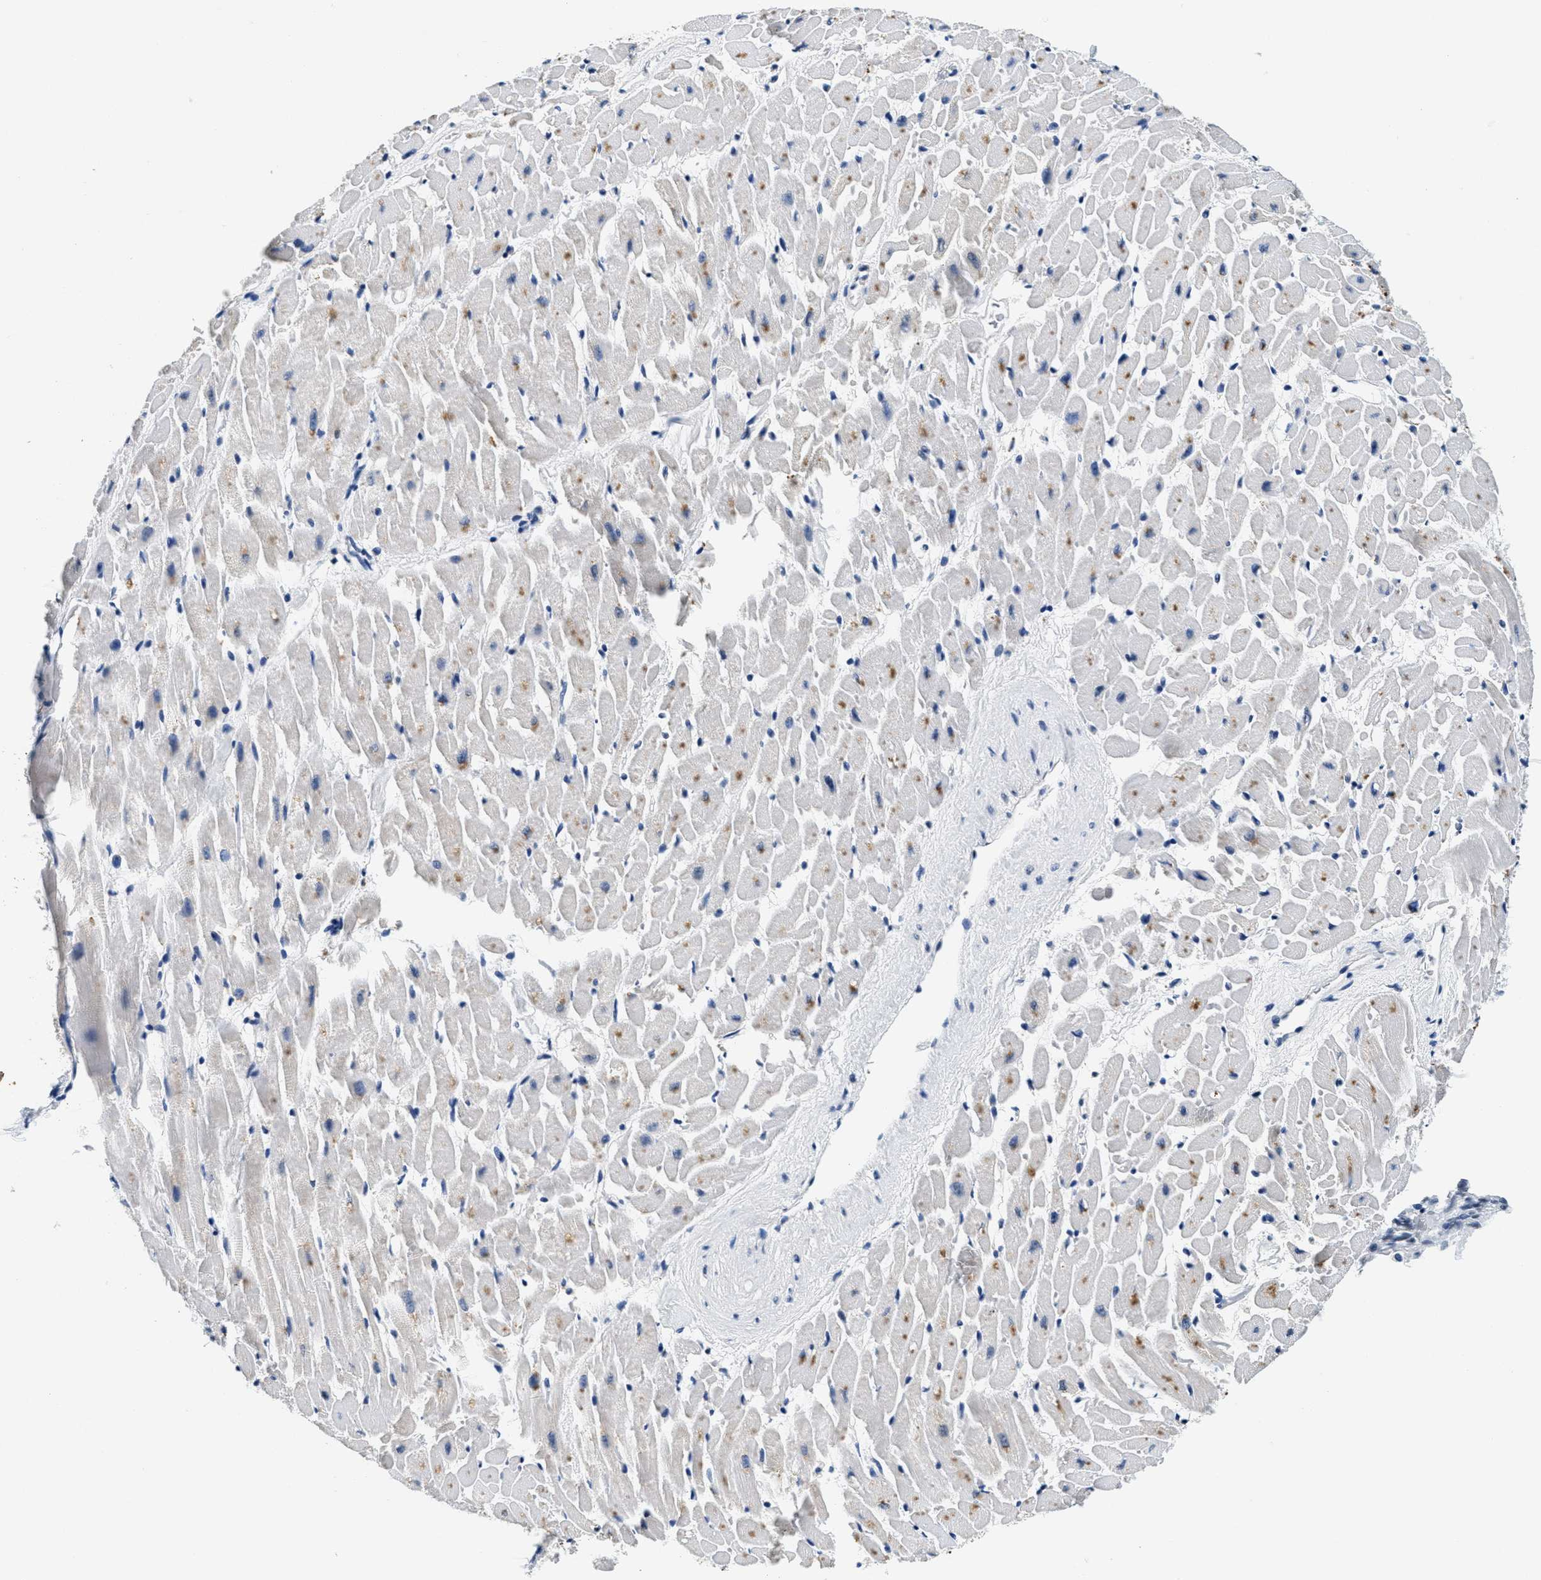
{"staining": {"intensity": "moderate", "quantity": "<25%", "location": "cytoplasmic/membranous"}, "tissue": "heart muscle", "cell_type": "Cardiomyocytes", "image_type": "normal", "snomed": [{"axis": "morphology", "description": "Normal tissue, NOS"}, {"axis": "topography", "description": "Heart"}], "caption": "Heart muscle stained for a protein (brown) demonstrates moderate cytoplasmic/membranous positive staining in approximately <25% of cardiomyocytes.", "gene": "HS3ST2", "patient": {"sex": "male", "age": 45}}